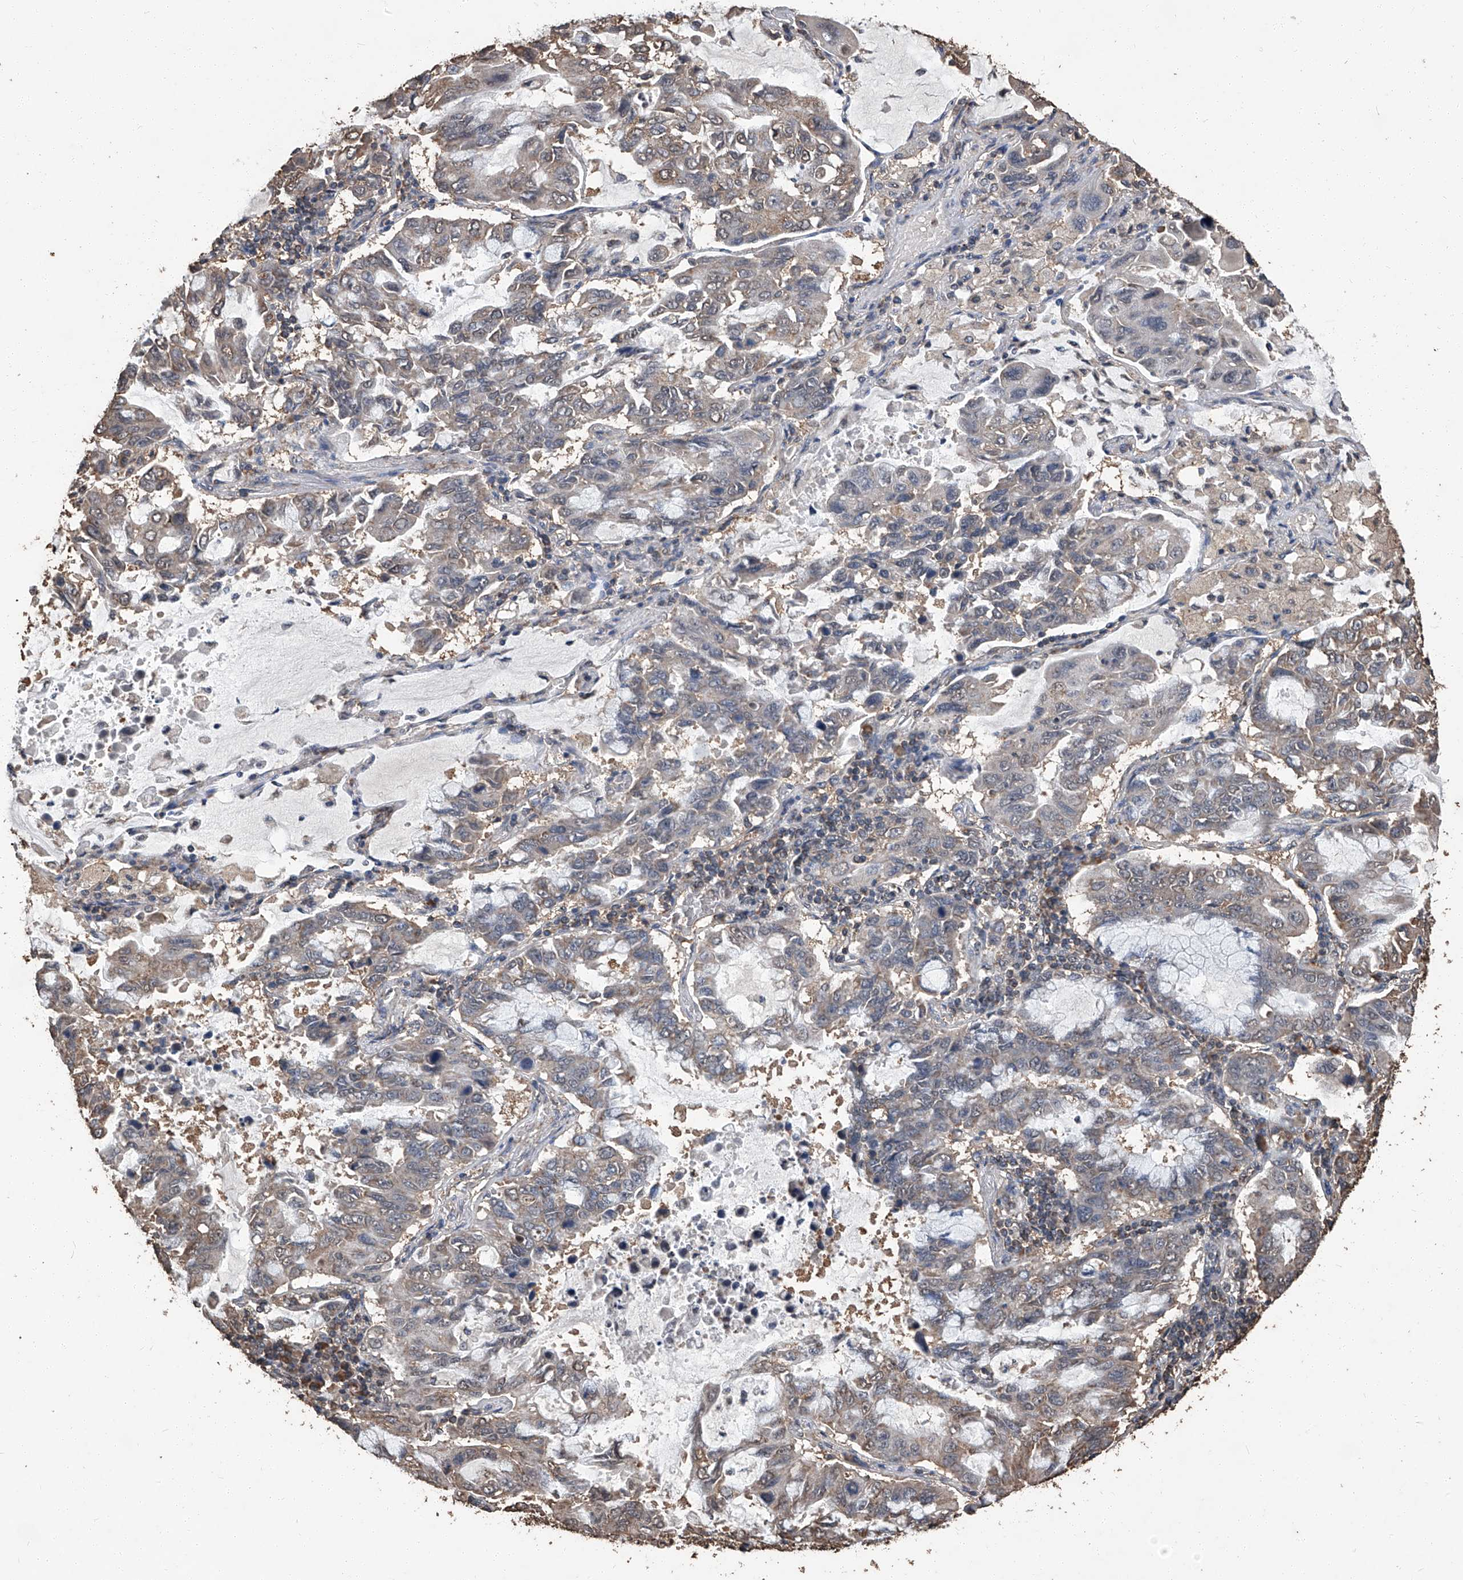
{"staining": {"intensity": "weak", "quantity": ">75%", "location": "cytoplasmic/membranous"}, "tissue": "lung cancer", "cell_type": "Tumor cells", "image_type": "cancer", "snomed": [{"axis": "morphology", "description": "Adenocarcinoma, NOS"}, {"axis": "topography", "description": "Lung"}], "caption": "Protein staining reveals weak cytoplasmic/membranous staining in about >75% of tumor cells in lung cancer (adenocarcinoma). (IHC, brightfield microscopy, high magnification).", "gene": "STARD7", "patient": {"sex": "male", "age": 64}}